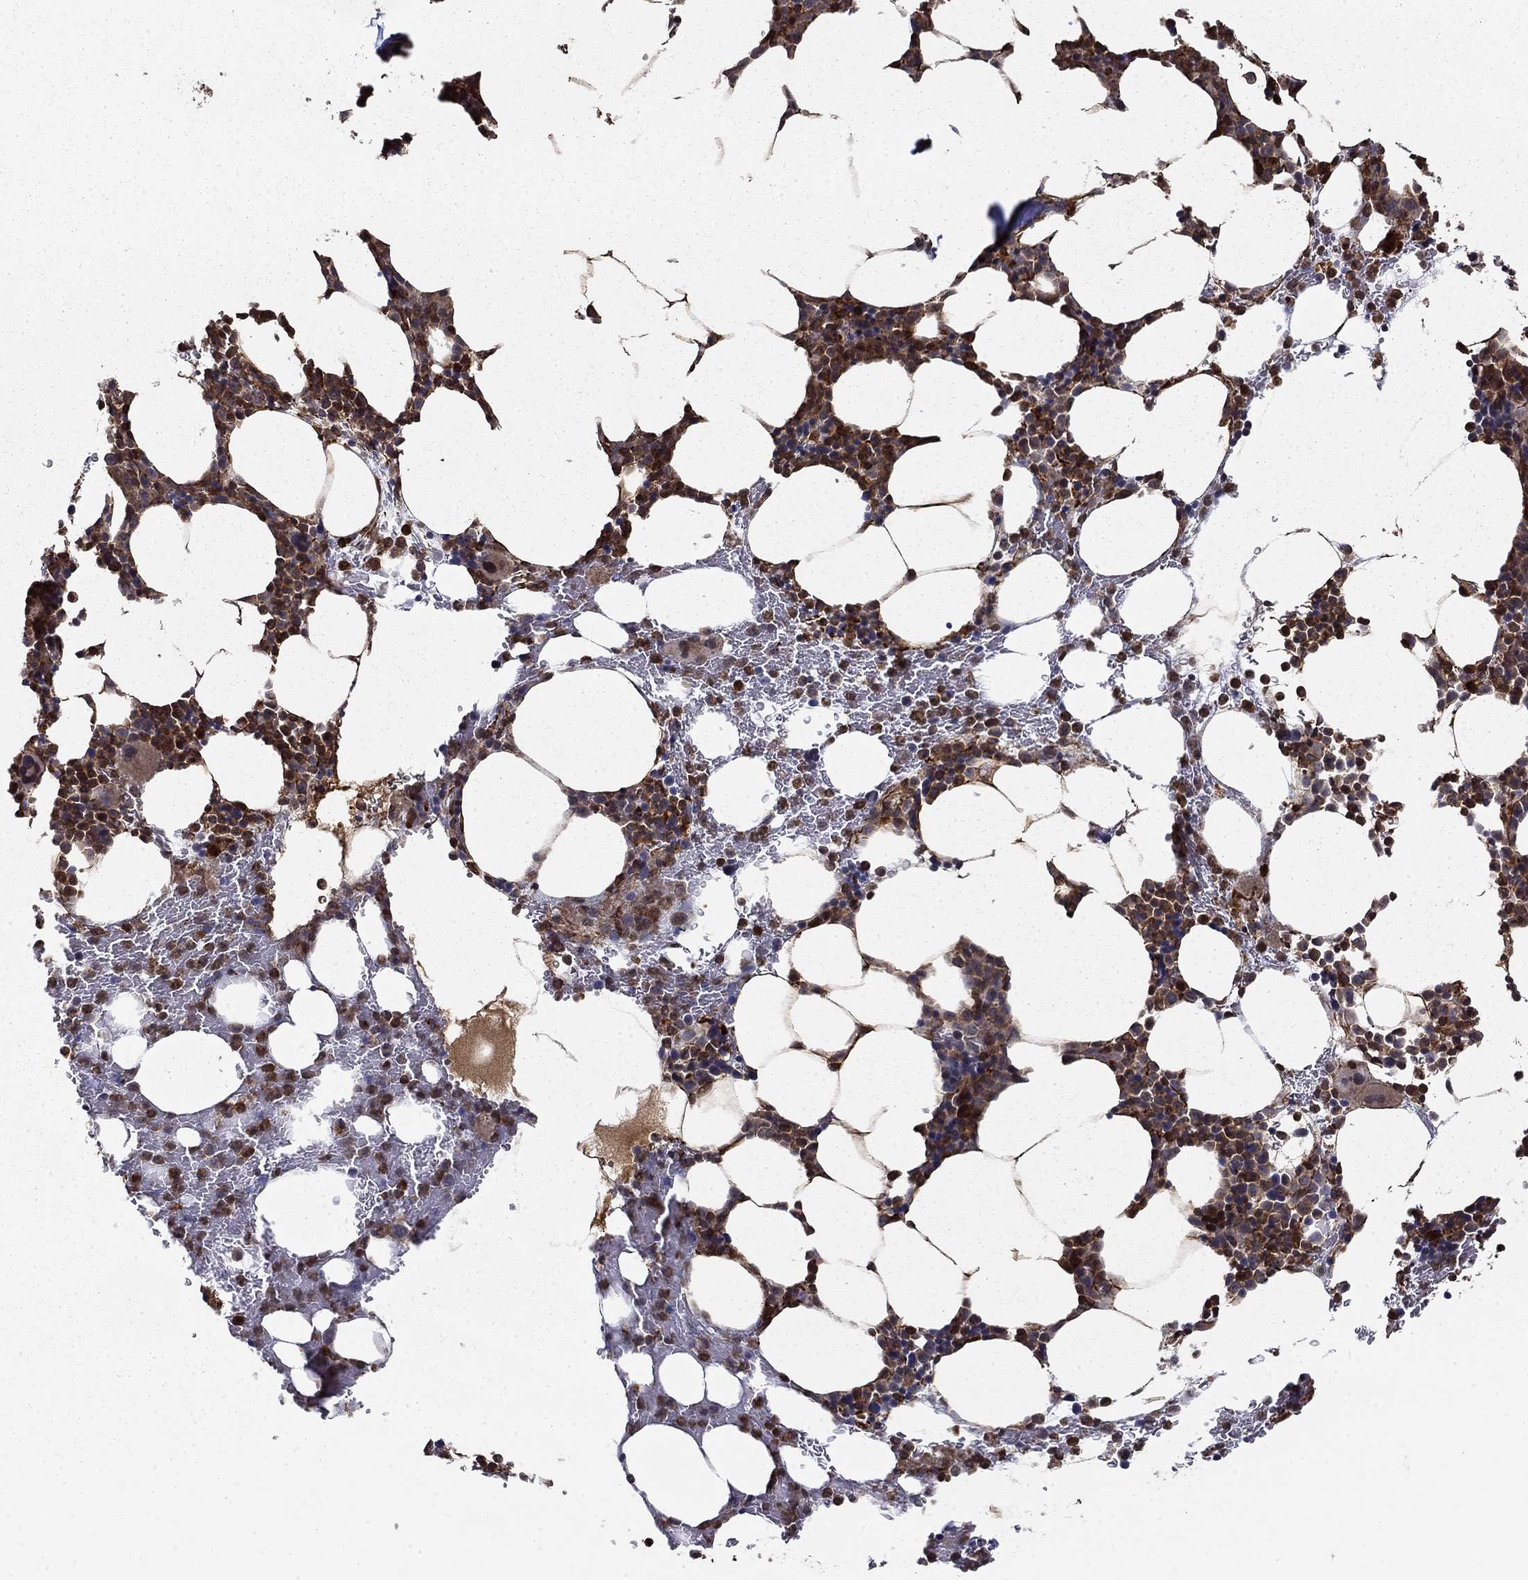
{"staining": {"intensity": "moderate", "quantity": ">75%", "location": "cytoplasmic/membranous"}, "tissue": "bone marrow", "cell_type": "Hematopoietic cells", "image_type": "normal", "snomed": [{"axis": "morphology", "description": "Normal tissue, NOS"}, {"axis": "topography", "description": "Bone marrow"}], "caption": "Immunohistochemical staining of normal human bone marrow shows medium levels of moderate cytoplasmic/membranous positivity in about >75% of hematopoietic cells. The protein of interest is stained brown, and the nuclei are stained in blue (DAB (3,3'-diaminobenzidine) IHC with brightfield microscopy, high magnification).", "gene": "ADM", "patient": {"sex": "male", "age": 83}}